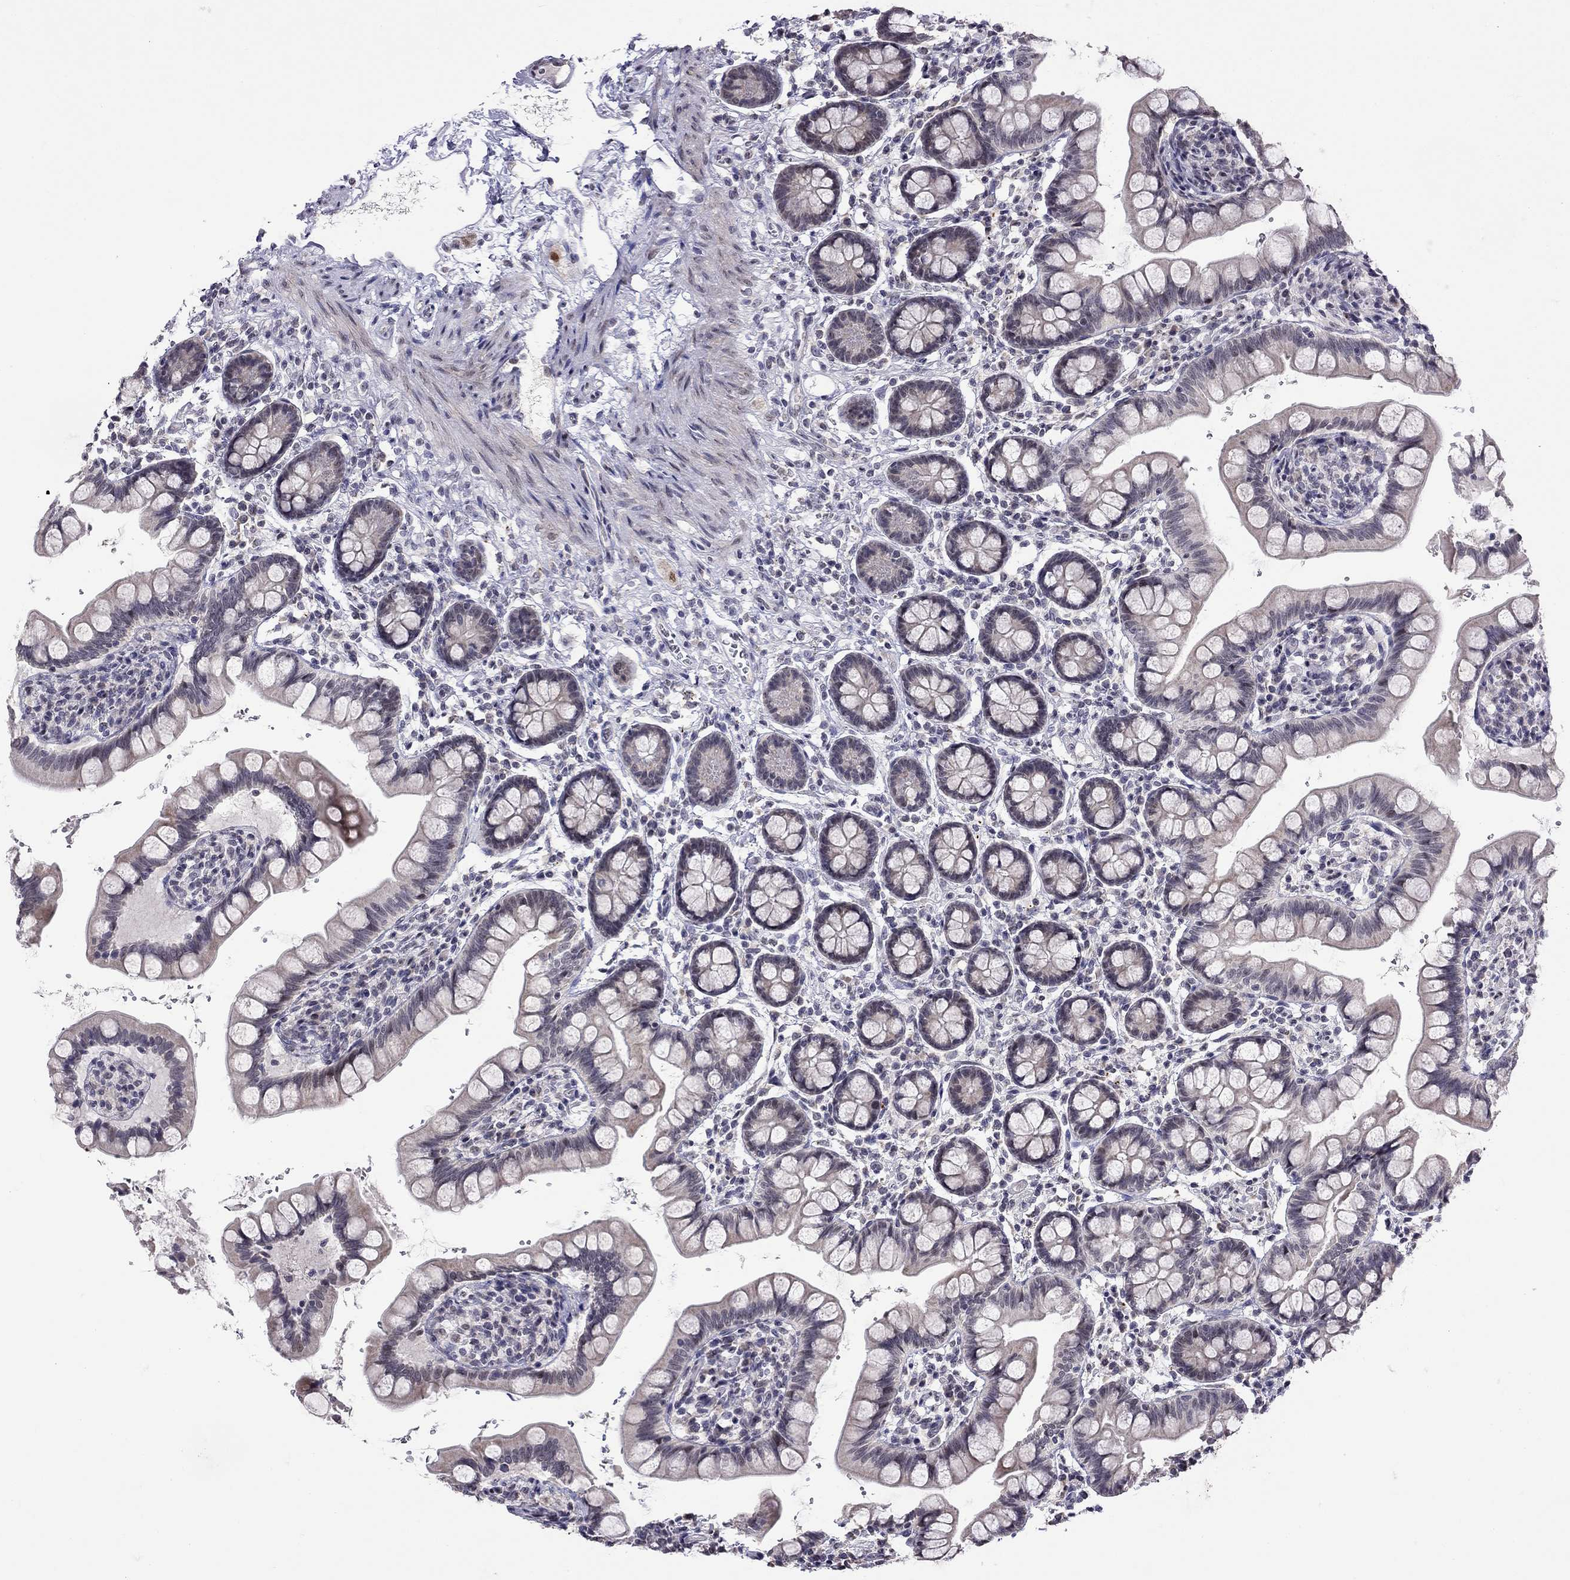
{"staining": {"intensity": "moderate", "quantity": "<25%", "location": "cytoplasmic/membranous"}, "tissue": "small intestine", "cell_type": "Glandular cells", "image_type": "normal", "snomed": [{"axis": "morphology", "description": "Normal tissue, NOS"}, {"axis": "topography", "description": "Small intestine"}], "caption": "Unremarkable small intestine exhibits moderate cytoplasmic/membranous expression in approximately <25% of glandular cells (DAB (3,3'-diaminobenzidine) IHC, brown staining for protein, blue staining for nuclei)..", "gene": "HES5", "patient": {"sex": "female", "age": 56}}